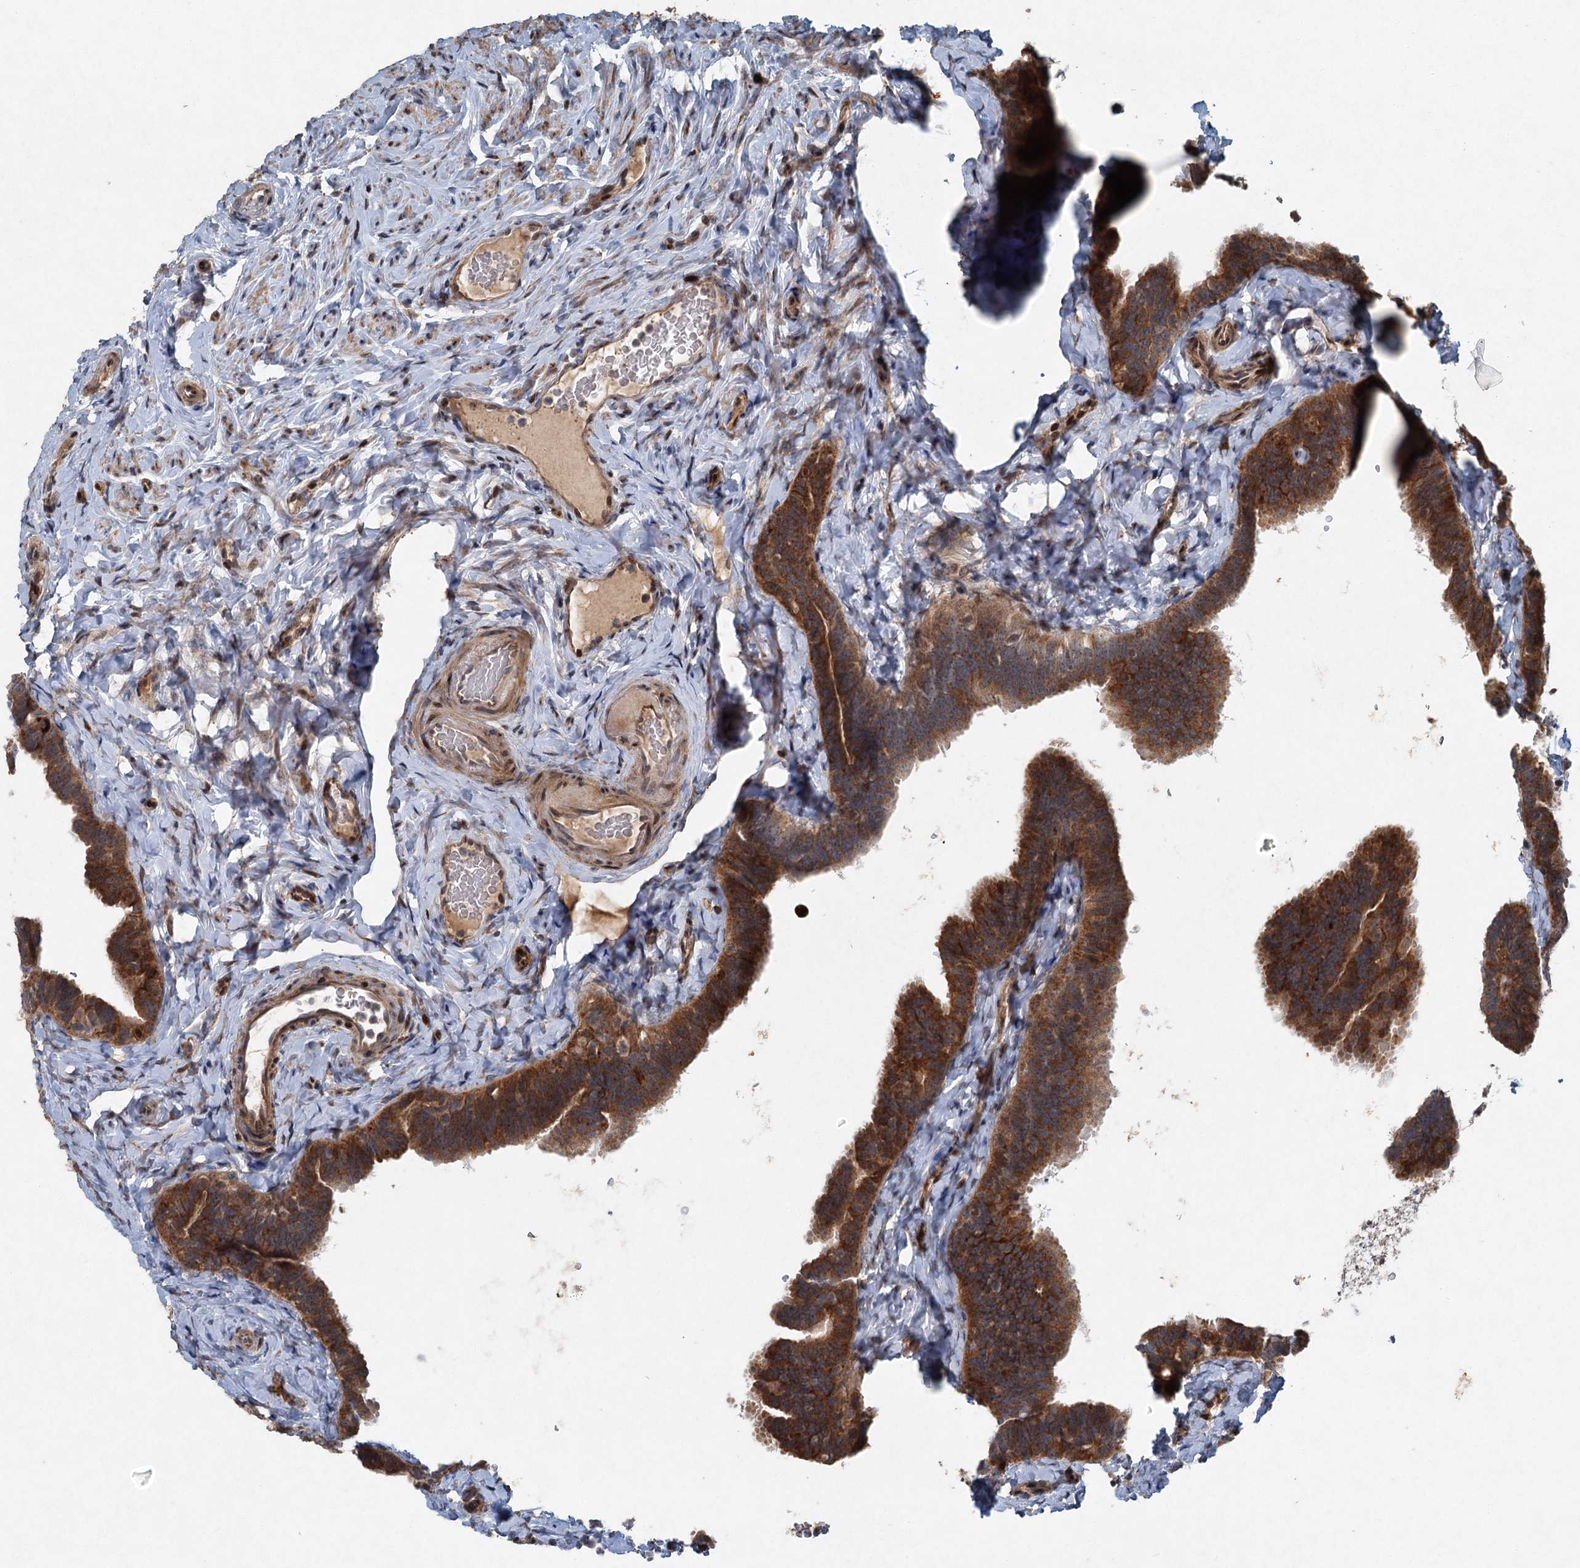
{"staining": {"intensity": "strong", "quantity": ">75%", "location": "cytoplasmic/membranous"}, "tissue": "fallopian tube", "cell_type": "Glandular cells", "image_type": "normal", "snomed": [{"axis": "morphology", "description": "Normal tissue, NOS"}, {"axis": "topography", "description": "Fallopian tube"}], "caption": "A brown stain highlights strong cytoplasmic/membranous positivity of a protein in glandular cells of benign human fallopian tube. Ihc stains the protein of interest in brown and the nuclei are stained blue.", "gene": "SRPX2", "patient": {"sex": "female", "age": 65}}